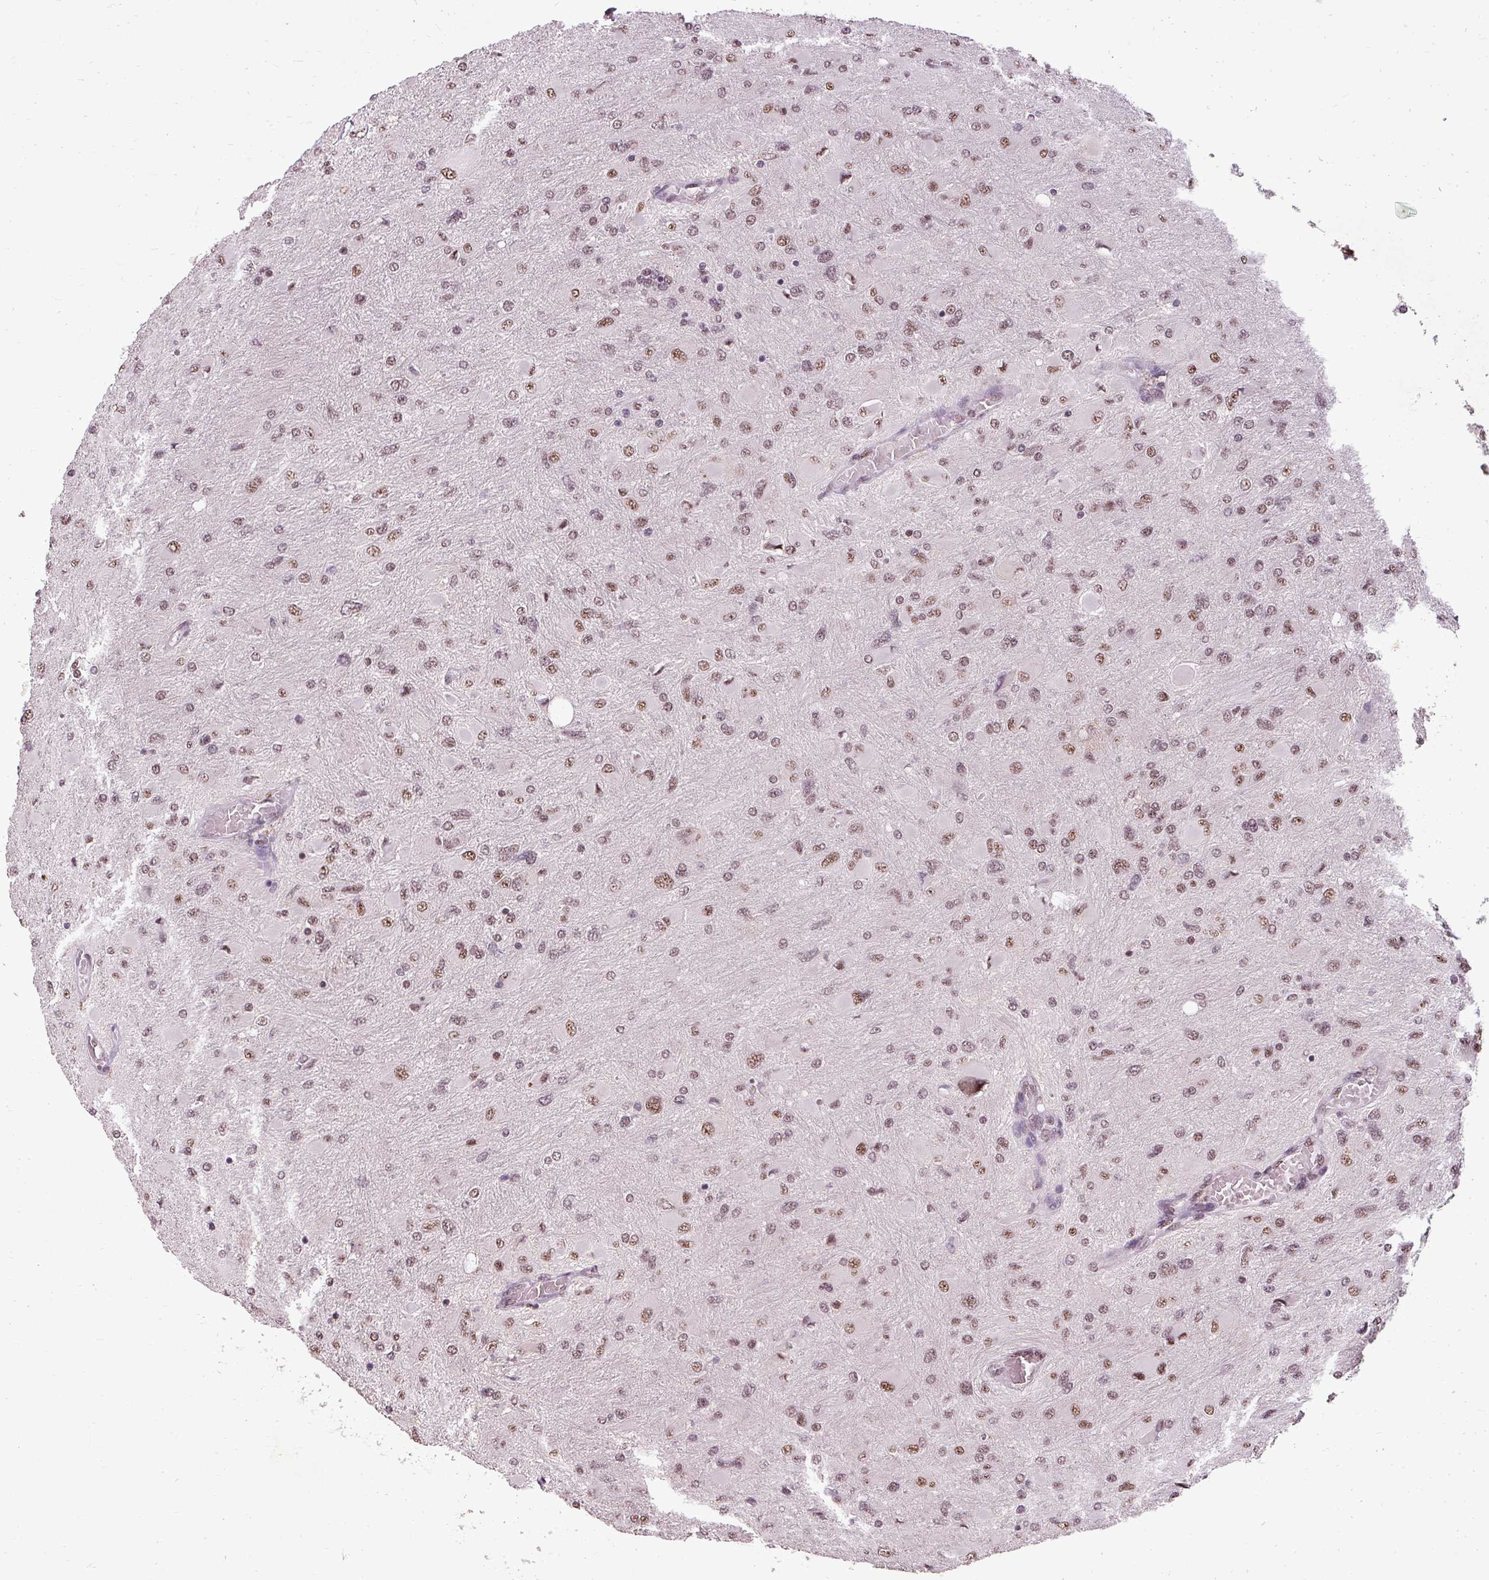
{"staining": {"intensity": "moderate", "quantity": ">75%", "location": "nuclear"}, "tissue": "glioma", "cell_type": "Tumor cells", "image_type": "cancer", "snomed": [{"axis": "morphology", "description": "Glioma, malignant, High grade"}, {"axis": "topography", "description": "Cerebral cortex"}], "caption": "DAB (3,3'-diaminobenzidine) immunohistochemical staining of human malignant glioma (high-grade) shows moderate nuclear protein expression in approximately >75% of tumor cells.", "gene": "BCAS3", "patient": {"sex": "female", "age": 36}}